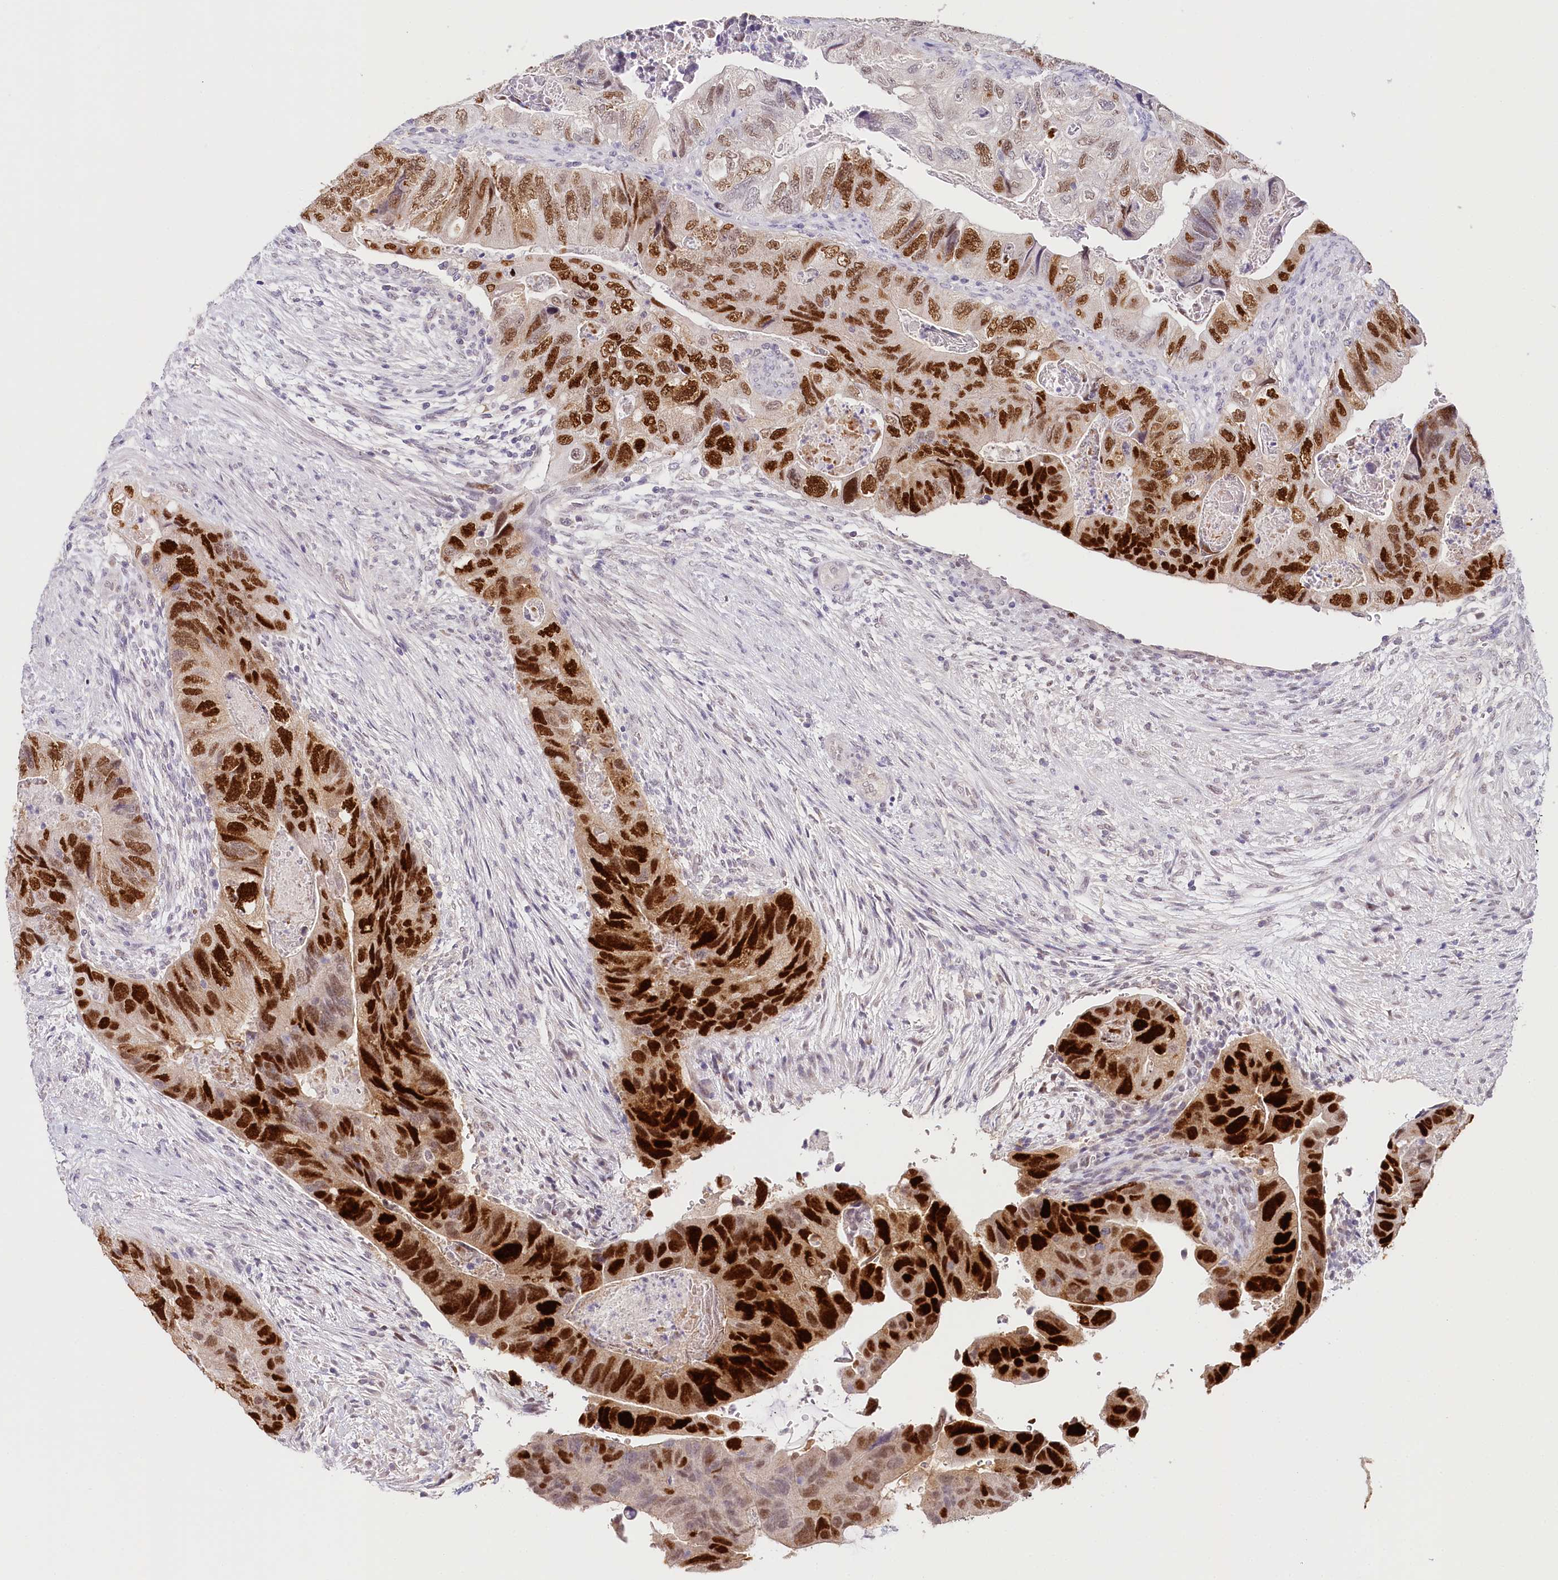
{"staining": {"intensity": "strong", "quantity": "25%-75%", "location": "nuclear"}, "tissue": "colorectal cancer", "cell_type": "Tumor cells", "image_type": "cancer", "snomed": [{"axis": "morphology", "description": "Adenocarcinoma, NOS"}, {"axis": "topography", "description": "Rectum"}], "caption": "A high-resolution image shows IHC staining of colorectal adenocarcinoma, which shows strong nuclear staining in about 25%-75% of tumor cells. The staining was performed using DAB (3,3'-diaminobenzidine) to visualize the protein expression in brown, while the nuclei were stained in blue with hematoxylin (Magnification: 20x).", "gene": "TP53", "patient": {"sex": "male", "age": 63}}